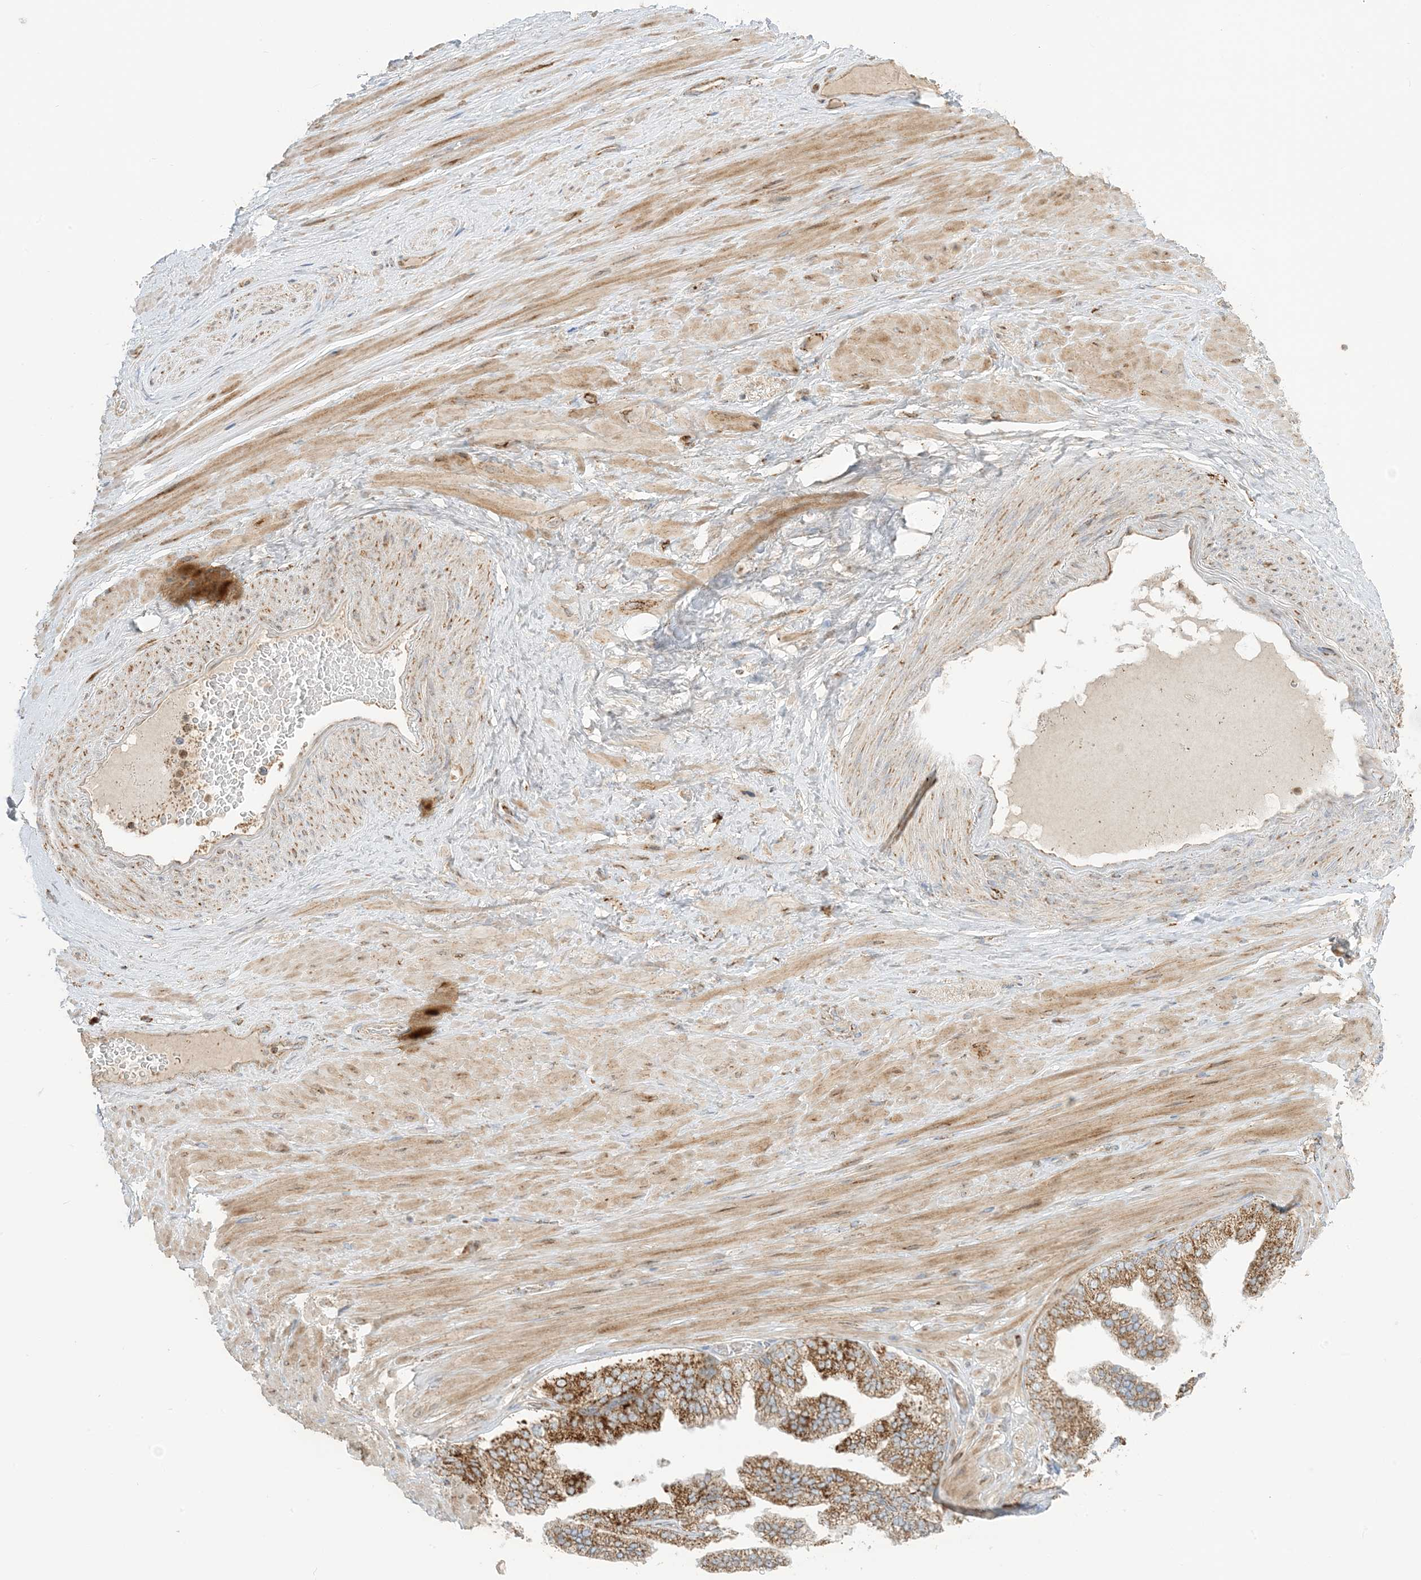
{"staining": {"intensity": "moderate", "quantity": ">75%", "location": "cytoplasmic/membranous"}, "tissue": "adipose tissue", "cell_type": "Adipocytes", "image_type": "normal", "snomed": [{"axis": "morphology", "description": "Normal tissue, NOS"}, {"axis": "morphology", "description": "Adenocarcinoma, Low grade"}, {"axis": "topography", "description": "Prostate"}, {"axis": "topography", "description": "Peripheral nerve tissue"}], "caption": "Normal adipose tissue exhibits moderate cytoplasmic/membranous positivity in approximately >75% of adipocytes (brown staining indicates protein expression, while blue staining denotes nuclei)..", "gene": "N4BP3", "patient": {"sex": "male", "age": 63}}